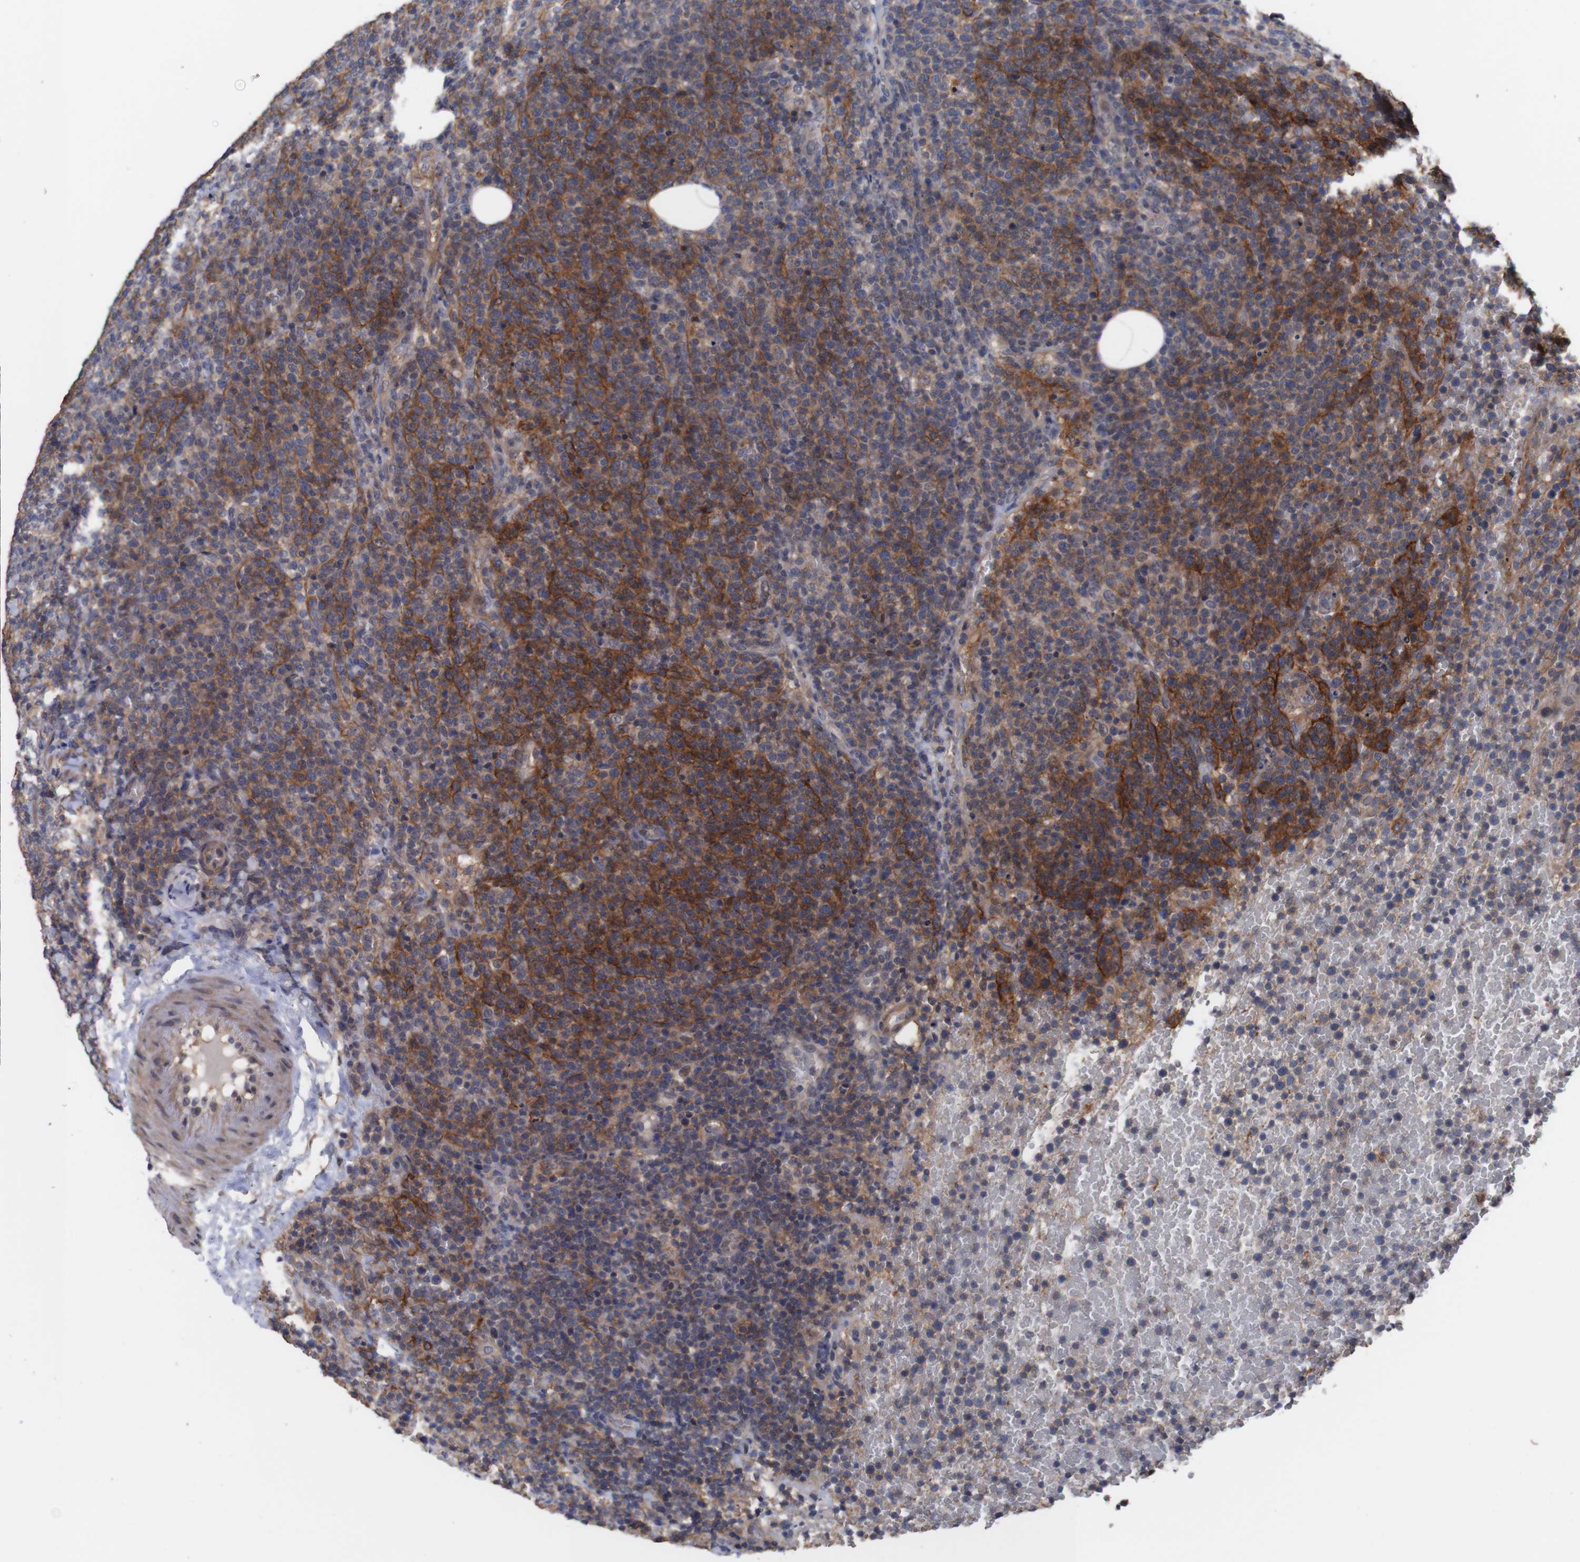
{"staining": {"intensity": "moderate", "quantity": "25%-75%", "location": "cytoplasmic/membranous"}, "tissue": "lymphoma", "cell_type": "Tumor cells", "image_type": "cancer", "snomed": [{"axis": "morphology", "description": "Malignant lymphoma, non-Hodgkin's type, High grade"}, {"axis": "topography", "description": "Lymph node"}], "caption": "Lymphoma tissue demonstrates moderate cytoplasmic/membranous positivity in approximately 25%-75% of tumor cells", "gene": "ATP2B1", "patient": {"sex": "male", "age": 61}}